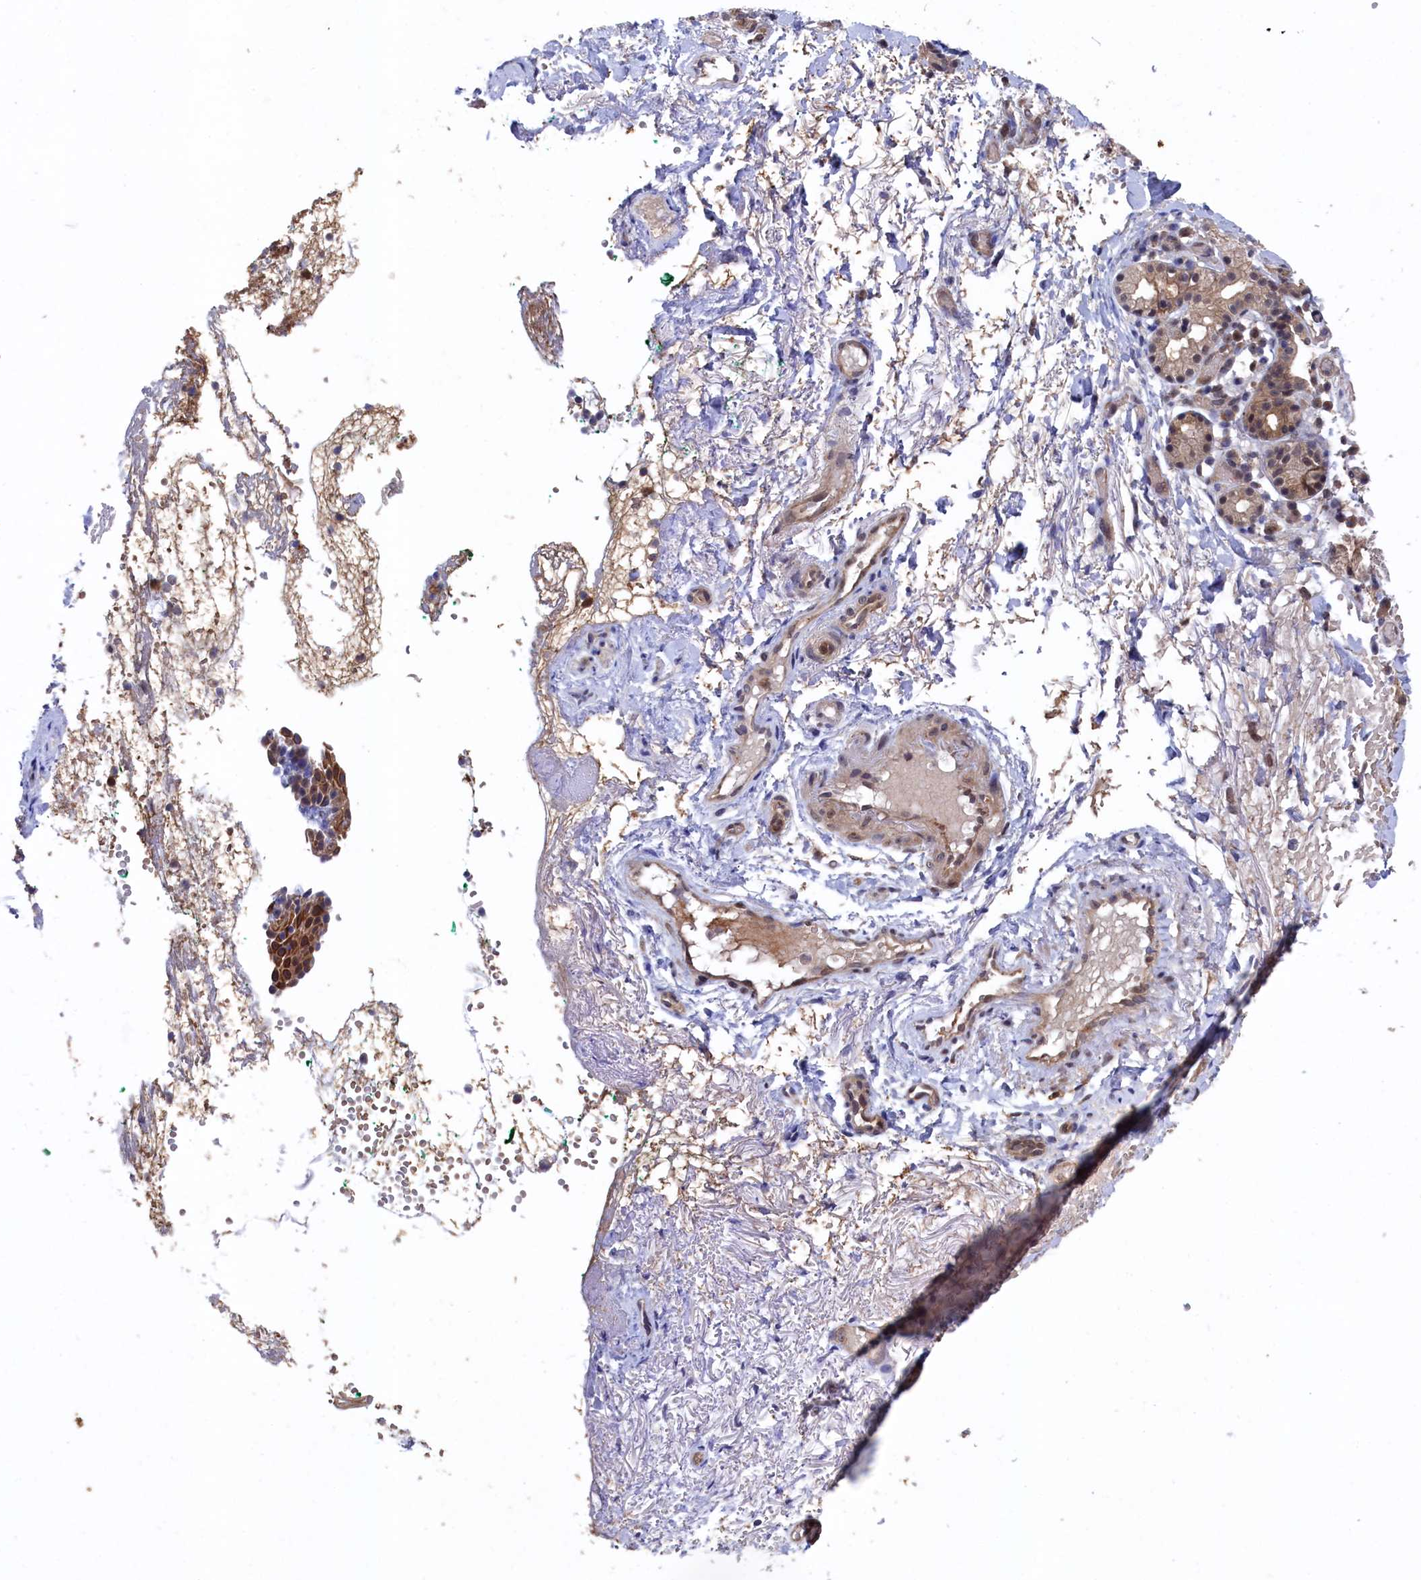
{"staining": {"intensity": "weak", "quantity": "<25%", "location": "cytoplasmic/membranous"}, "tissue": "adipose tissue", "cell_type": "Adipocytes", "image_type": "normal", "snomed": [{"axis": "morphology", "description": "Normal tissue, NOS"}, {"axis": "morphology", "description": "Basal cell carcinoma"}, {"axis": "topography", "description": "Cartilage tissue"}, {"axis": "topography", "description": "Nasopharynx"}, {"axis": "topography", "description": "Oral tissue"}], "caption": "IHC image of normal adipose tissue: adipose tissue stained with DAB (3,3'-diaminobenzidine) shows no significant protein expression in adipocytes.", "gene": "RNH1", "patient": {"sex": "female", "age": 77}}